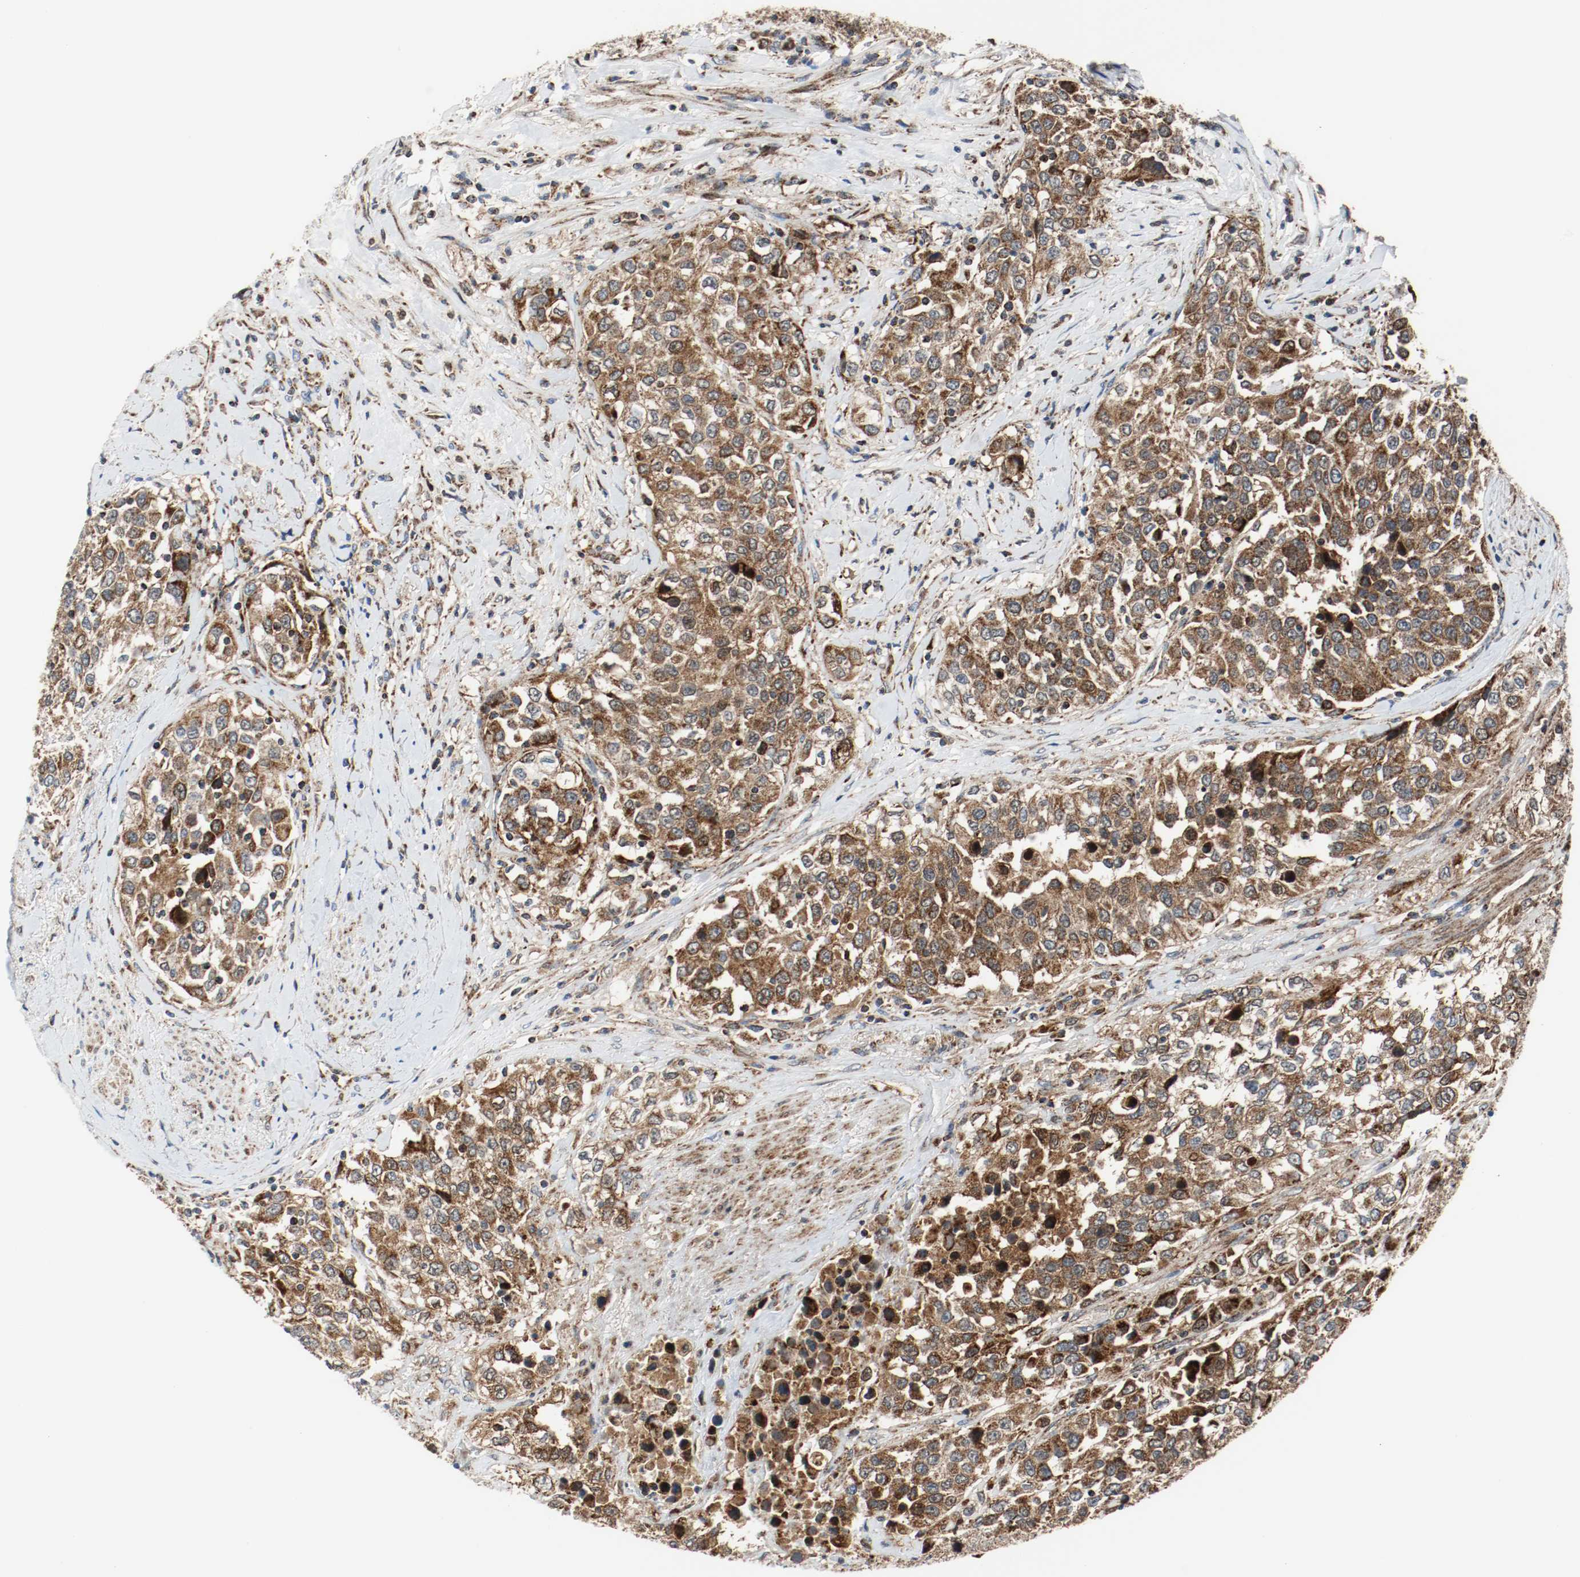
{"staining": {"intensity": "strong", "quantity": ">75%", "location": "cytoplasmic/membranous"}, "tissue": "urothelial cancer", "cell_type": "Tumor cells", "image_type": "cancer", "snomed": [{"axis": "morphology", "description": "Urothelial carcinoma, High grade"}, {"axis": "topography", "description": "Urinary bladder"}], "caption": "Immunohistochemistry (IHC) micrograph of human urothelial cancer stained for a protein (brown), which shows high levels of strong cytoplasmic/membranous positivity in about >75% of tumor cells.", "gene": "TXNRD1", "patient": {"sex": "female", "age": 80}}